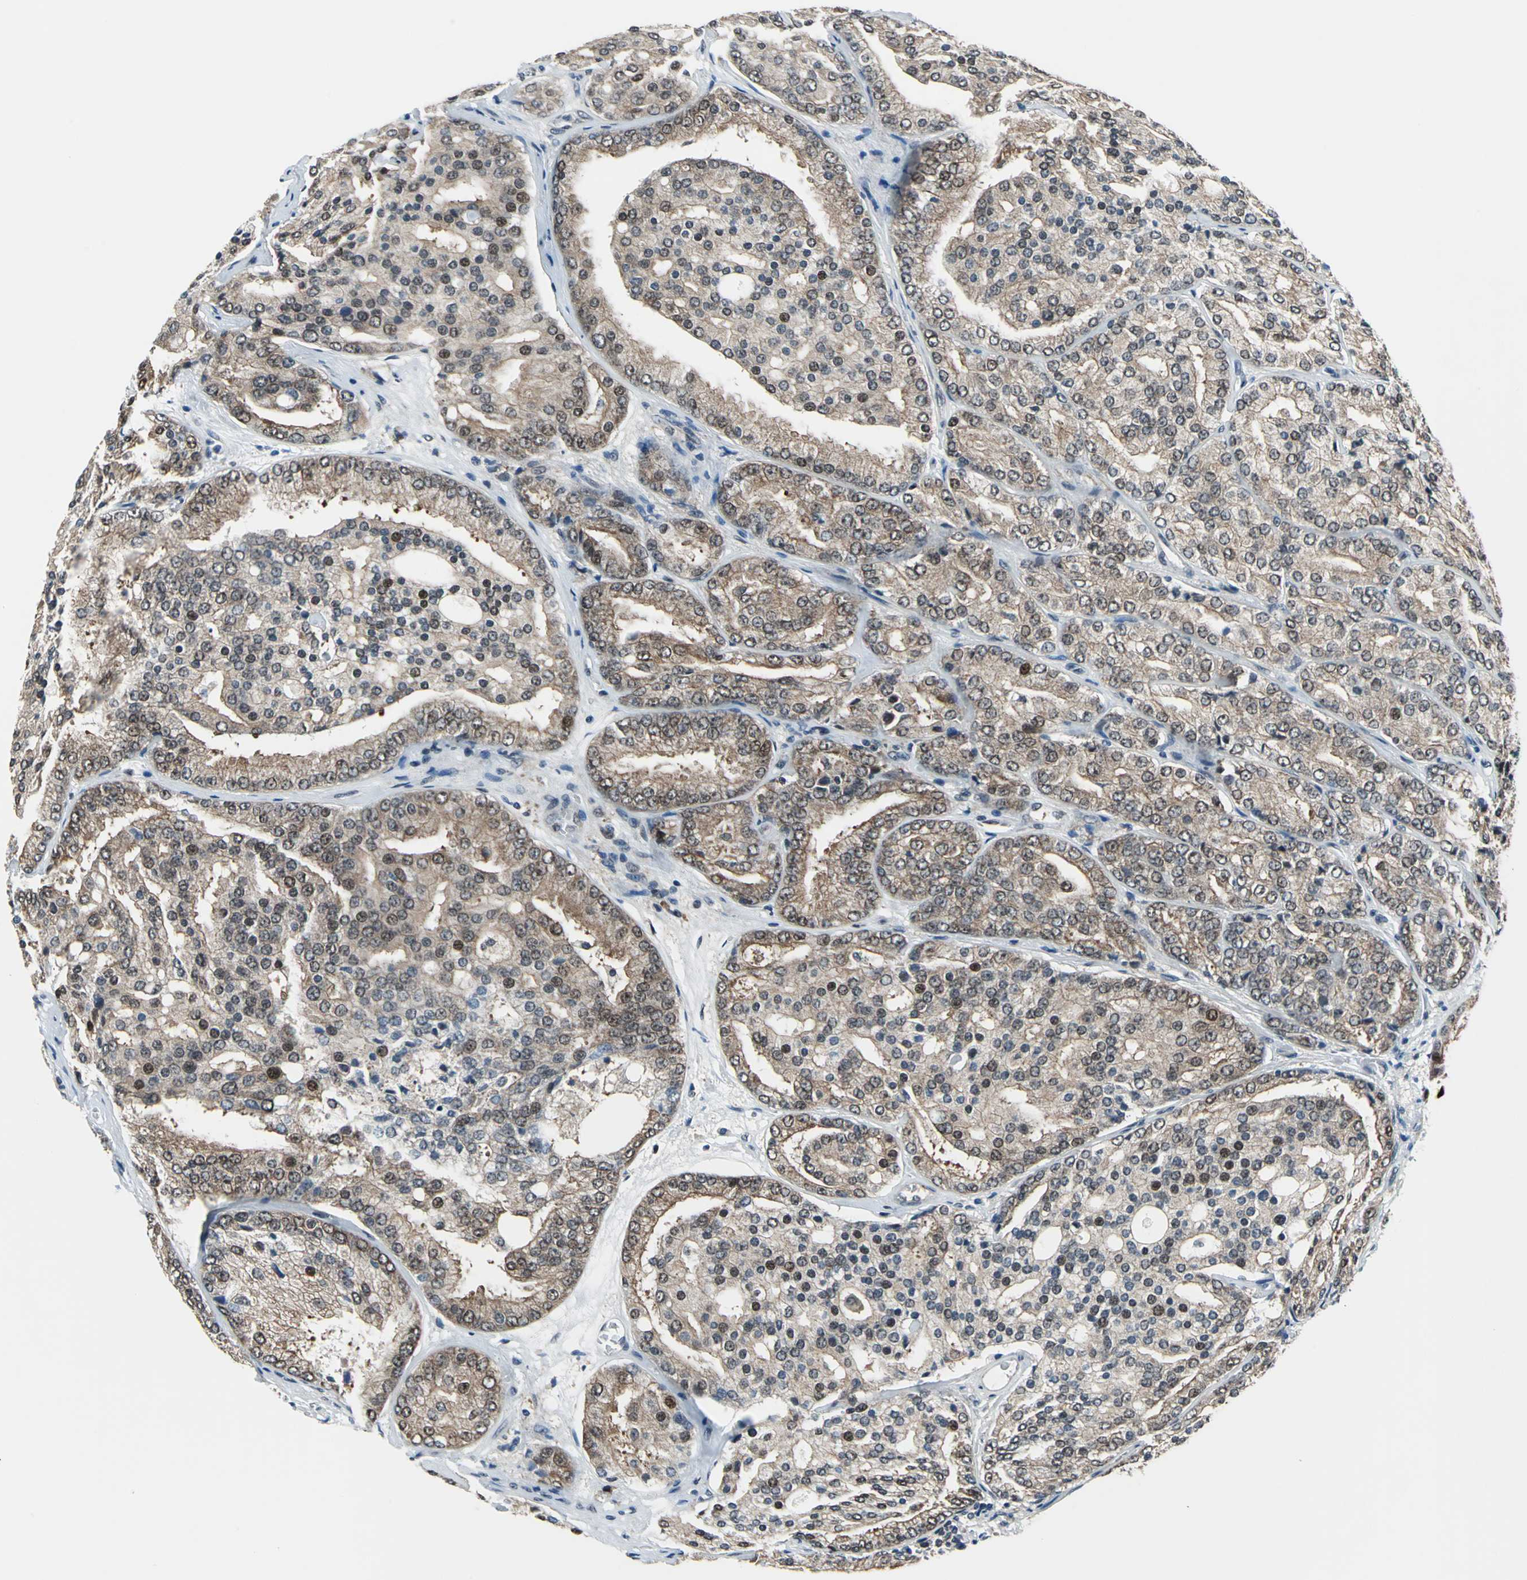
{"staining": {"intensity": "moderate", "quantity": ">75%", "location": "cytoplasmic/membranous,nuclear"}, "tissue": "prostate cancer", "cell_type": "Tumor cells", "image_type": "cancer", "snomed": [{"axis": "morphology", "description": "Adenocarcinoma, High grade"}, {"axis": "topography", "description": "Prostate"}], "caption": "A brown stain shows moderate cytoplasmic/membranous and nuclear expression of a protein in human adenocarcinoma (high-grade) (prostate) tumor cells. Immunohistochemistry (ihc) stains the protein in brown and the nuclei are stained blue.", "gene": "POLR3K", "patient": {"sex": "male", "age": 64}}